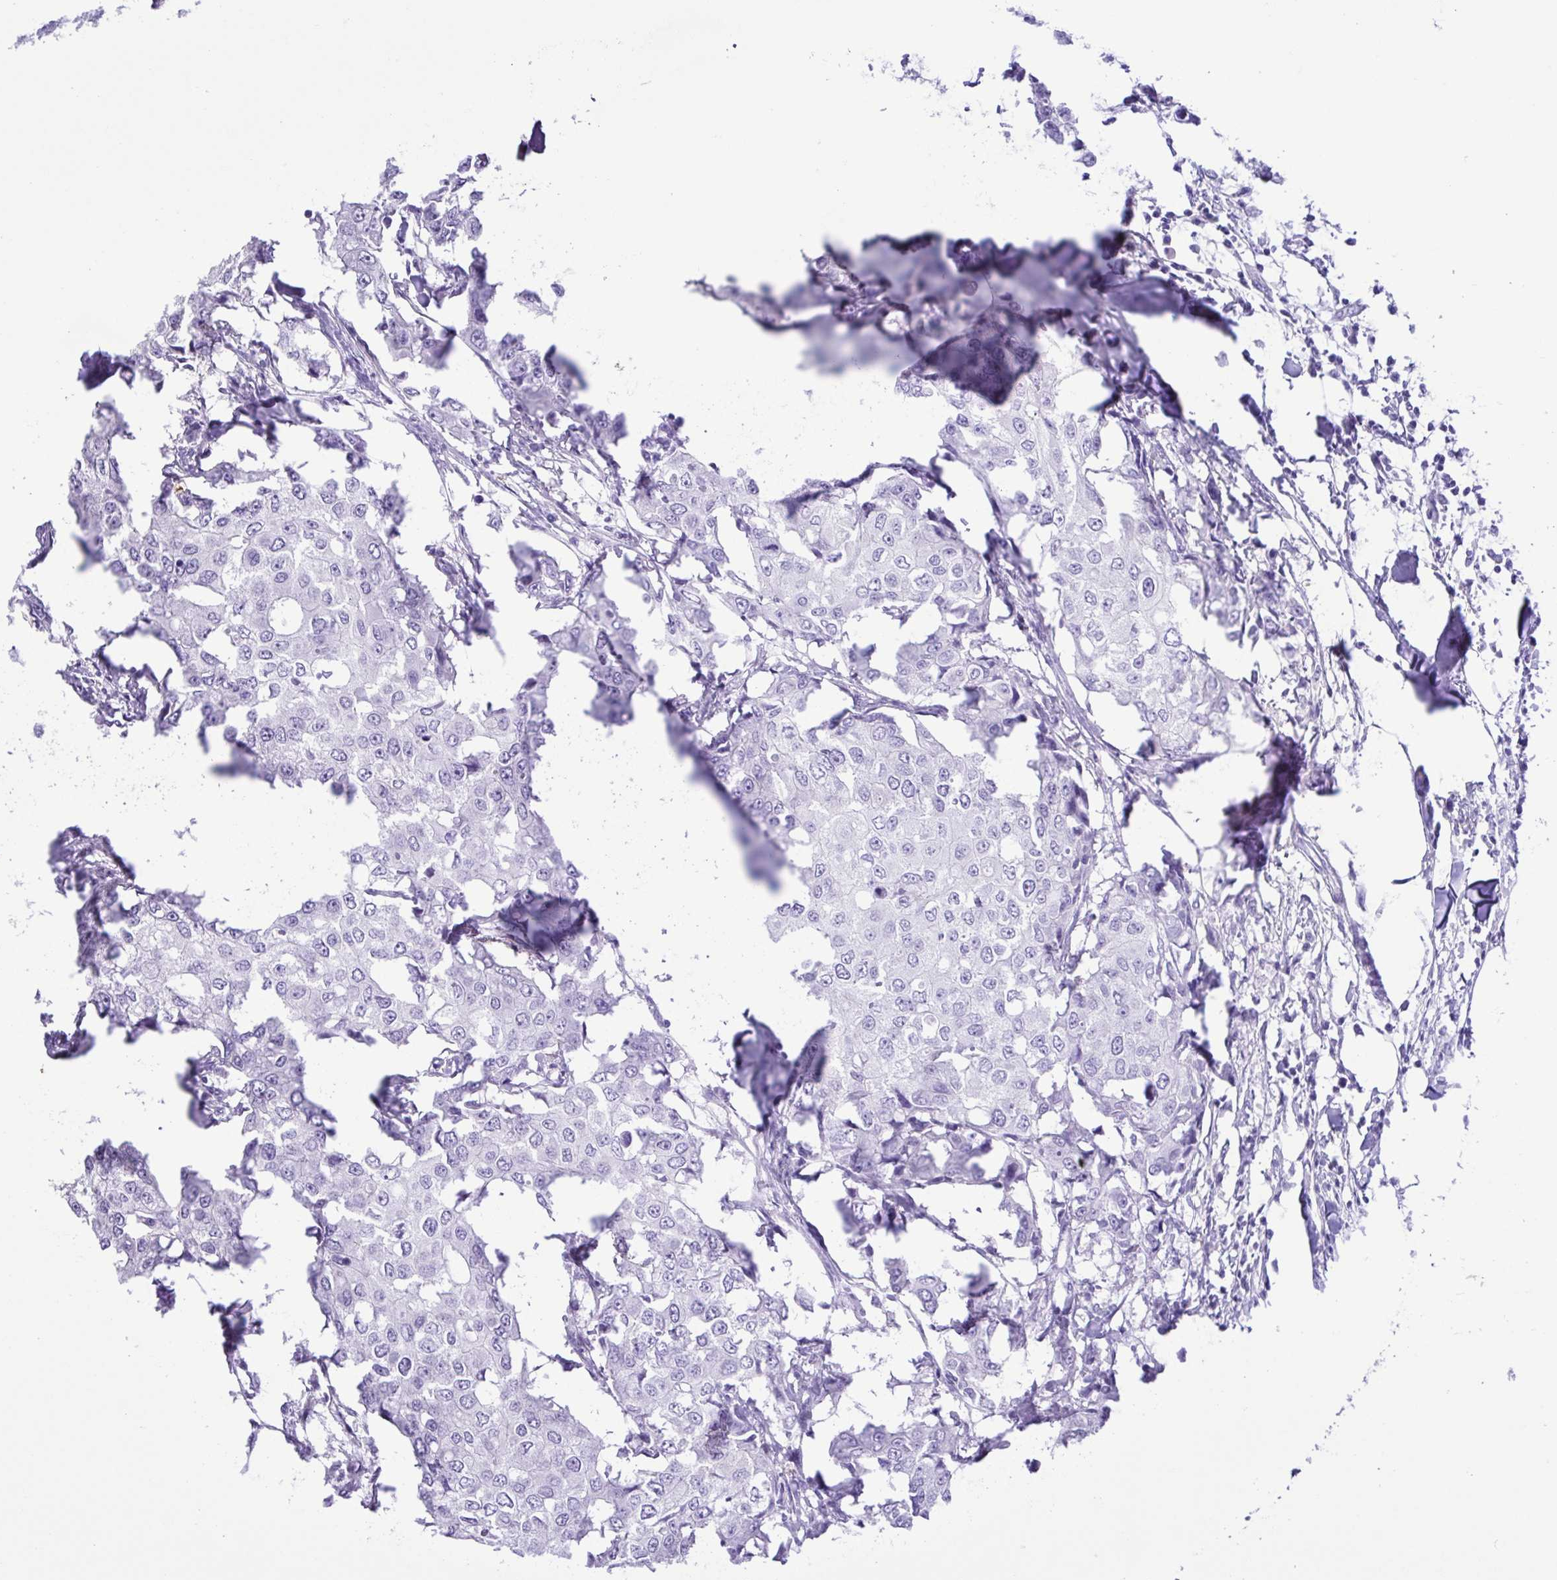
{"staining": {"intensity": "negative", "quantity": "none", "location": "none"}, "tissue": "breast cancer", "cell_type": "Tumor cells", "image_type": "cancer", "snomed": [{"axis": "morphology", "description": "Duct carcinoma"}, {"axis": "topography", "description": "Breast"}], "caption": "A micrograph of human infiltrating ductal carcinoma (breast) is negative for staining in tumor cells.", "gene": "CASP14", "patient": {"sex": "female", "age": 27}}